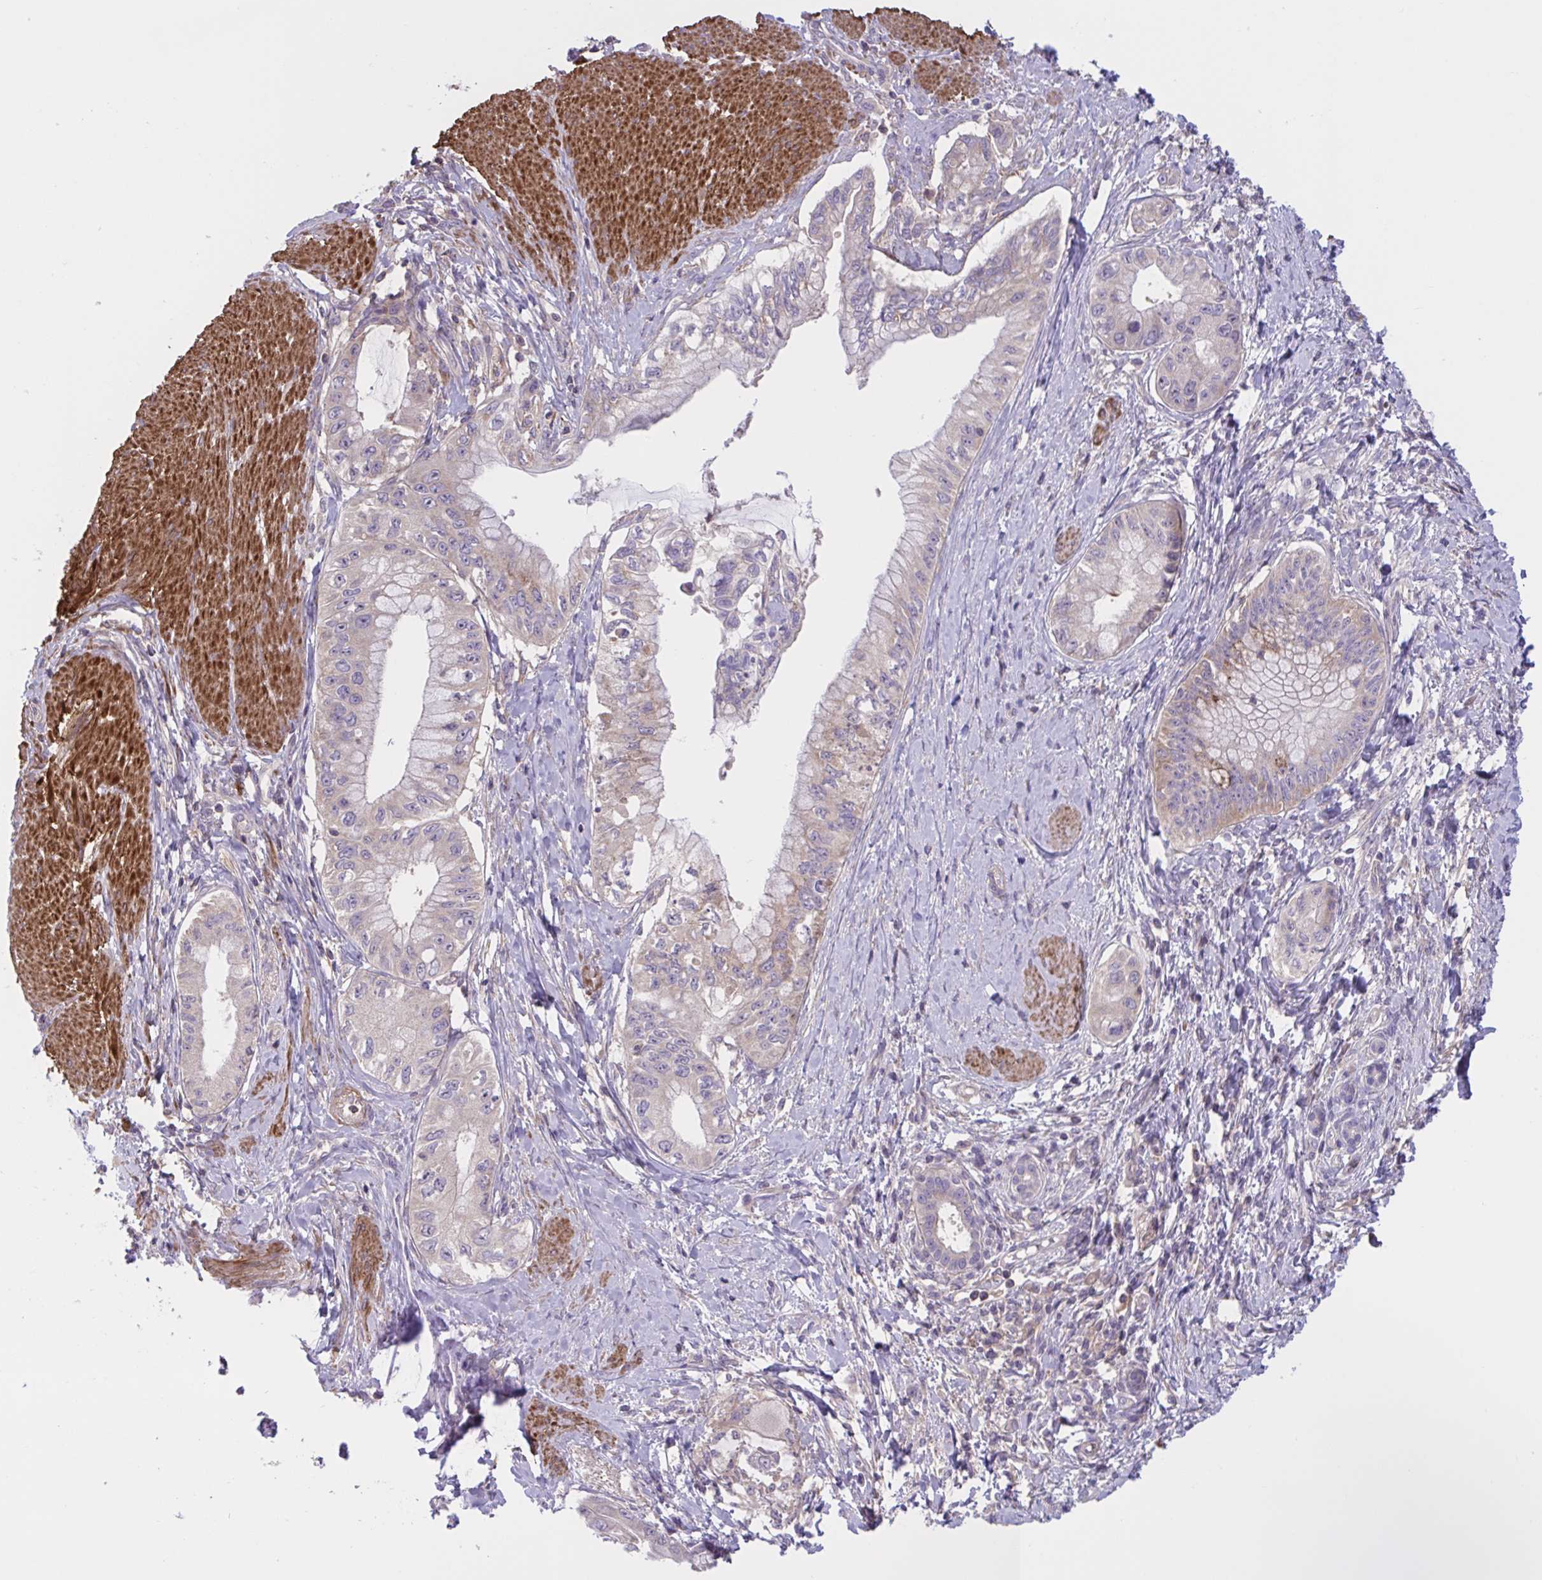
{"staining": {"intensity": "negative", "quantity": "none", "location": "none"}, "tissue": "pancreatic cancer", "cell_type": "Tumor cells", "image_type": "cancer", "snomed": [{"axis": "morphology", "description": "Adenocarcinoma, NOS"}, {"axis": "topography", "description": "Pancreas"}], "caption": "This is an immunohistochemistry photomicrograph of human pancreatic adenocarcinoma. There is no expression in tumor cells.", "gene": "WNT9B", "patient": {"sex": "male", "age": 48}}